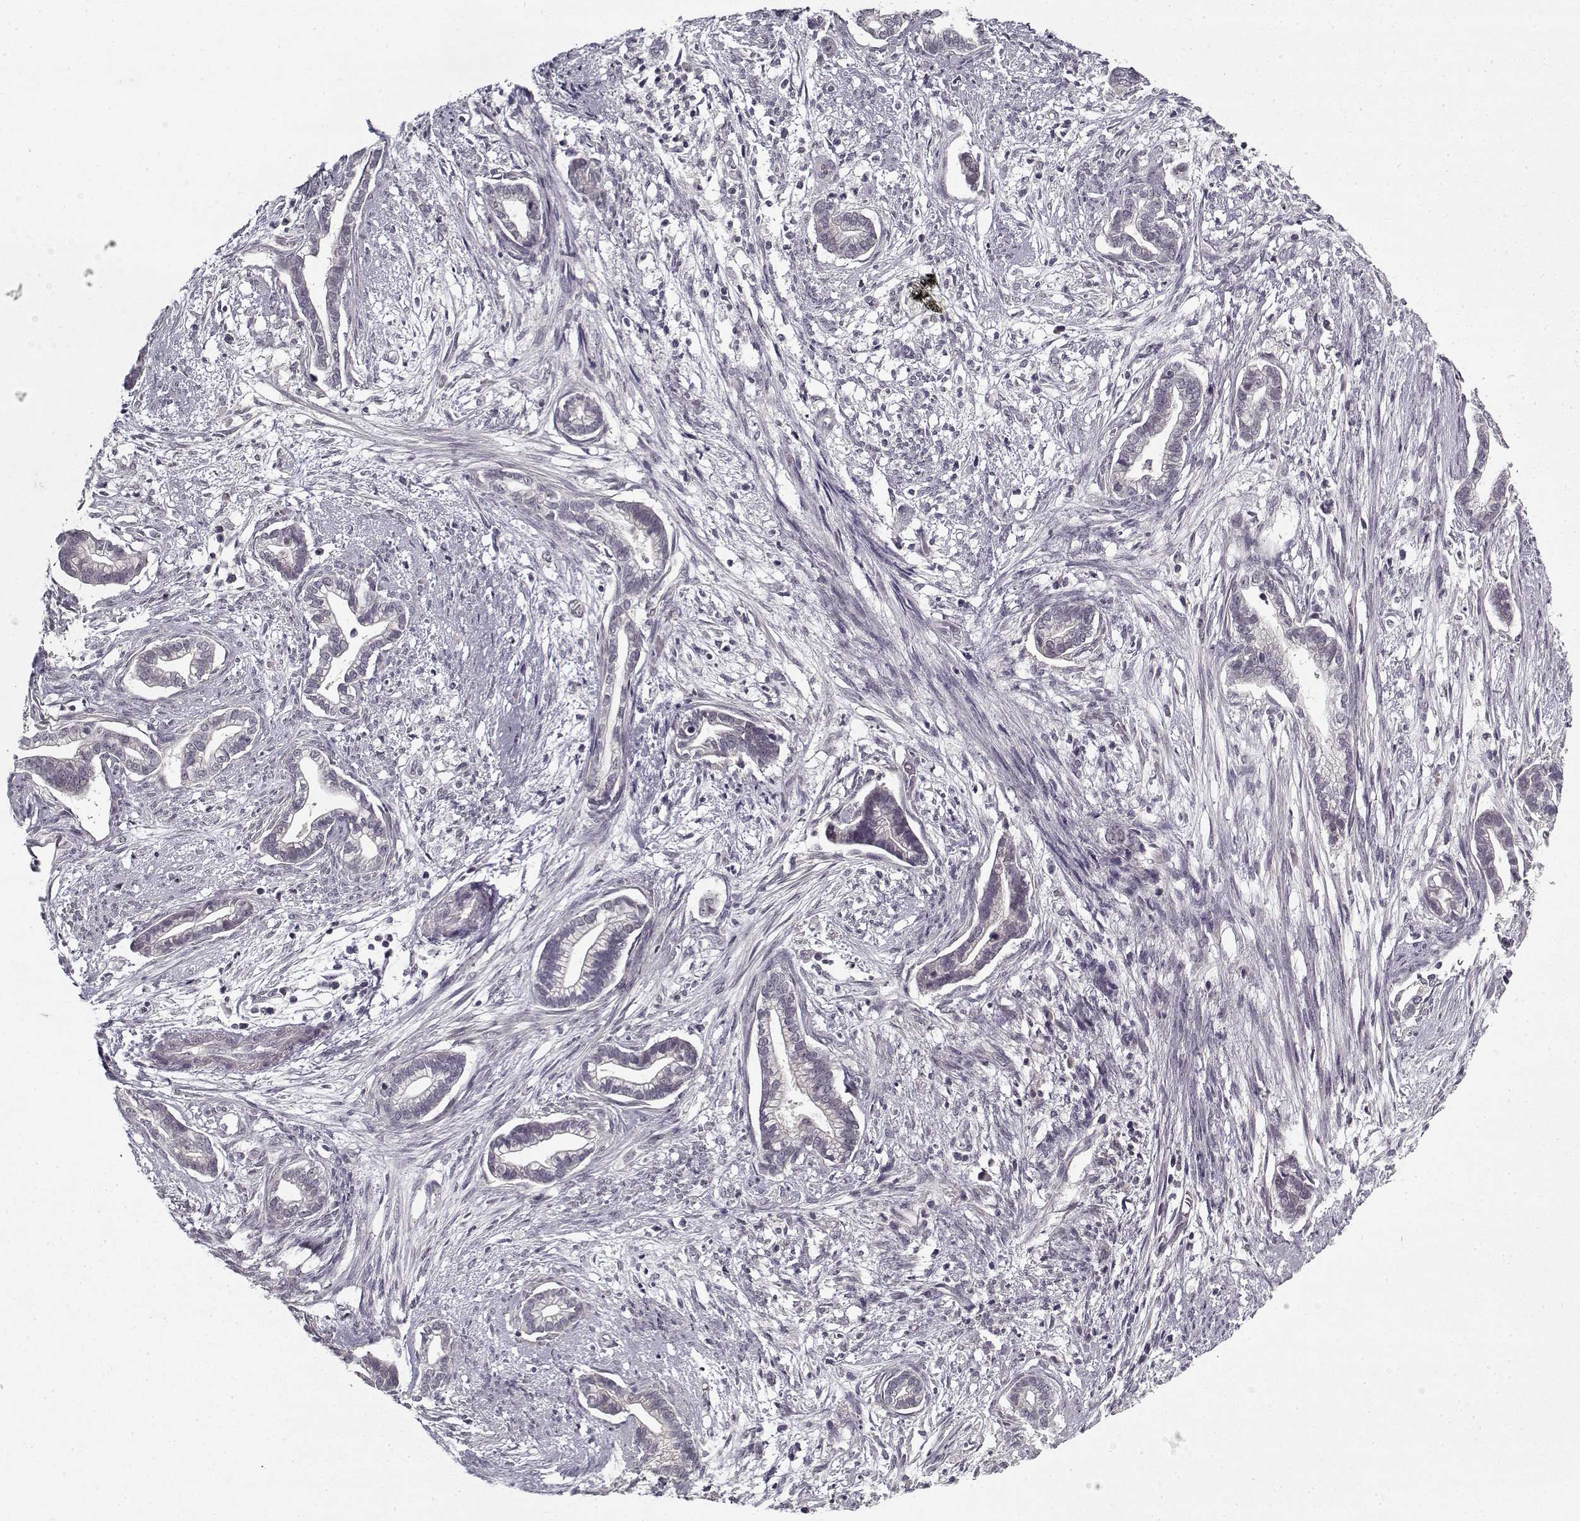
{"staining": {"intensity": "negative", "quantity": "none", "location": "none"}, "tissue": "cervical cancer", "cell_type": "Tumor cells", "image_type": "cancer", "snomed": [{"axis": "morphology", "description": "Adenocarcinoma, NOS"}, {"axis": "topography", "description": "Cervix"}], "caption": "DAB immunohistochemical staining of adenocarcinoma (cervical) demonstrates no significant expression in tumor cells.", "gene": "LAMA2", "patient": {"sex": "female", "age": 62}}